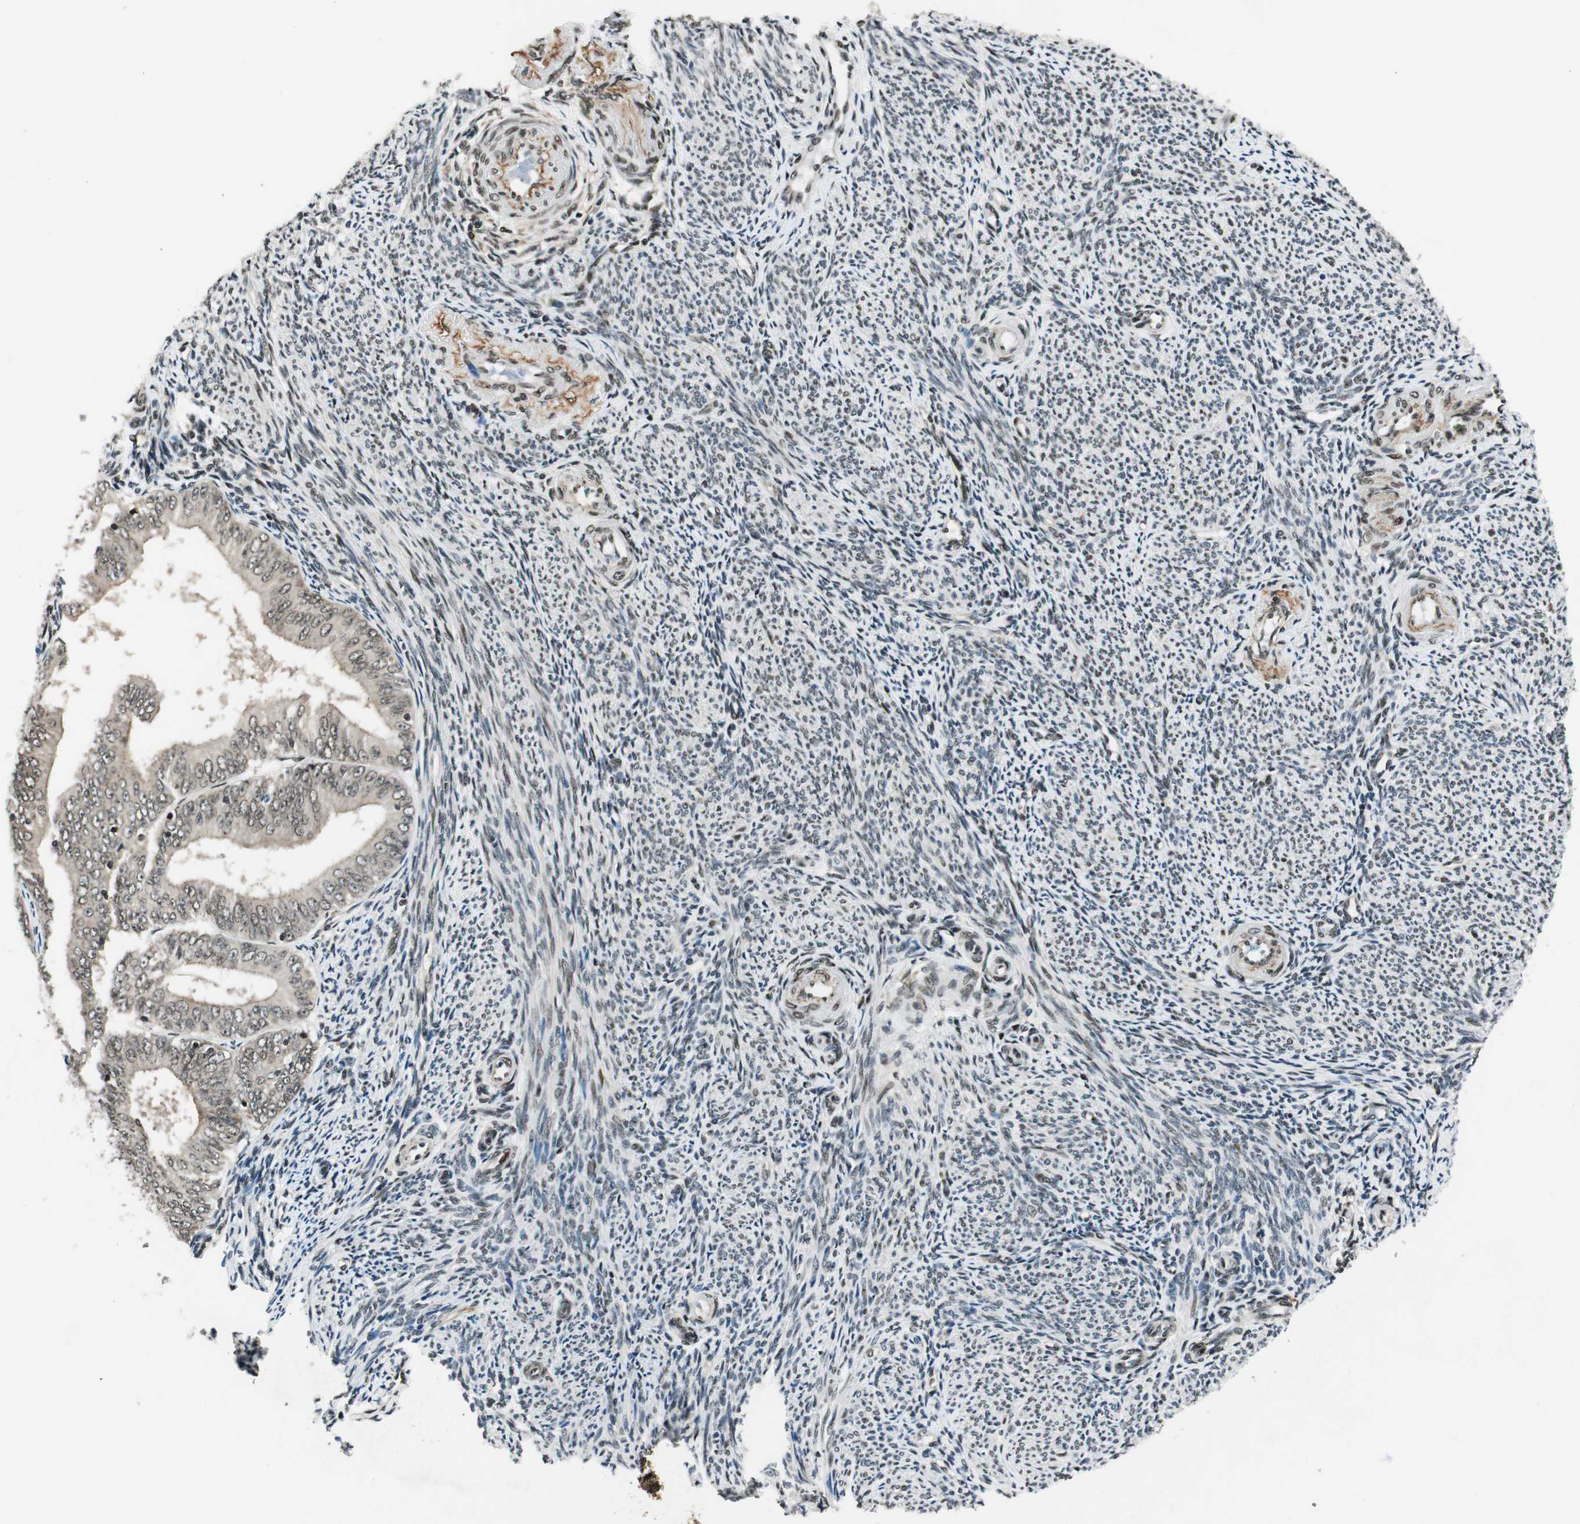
{"staining": {"intensity": "weak", "quantity": ">75%", "location": "cytoplasmic/membranous,nuclear"}, "tissue": "endometrial cancer", "cell_type": "Tumor cells", "image_type": "cancer", "snomed": [{"axis": "morphology", "description": "Adenocarcinoma, NOS"}, {"axis": "topography", "description": "Endometrium"}], "caption": "A photomicrograph showing weak cytoplasmic/membranous and nuclear expression in approximately >75% of tumor cells in endometrial cancer (adenocarcinoma), as visualized by brown immunohistochemical staining.", "gene": "RING1", "patient": {"sex": "female", "age": 63}}